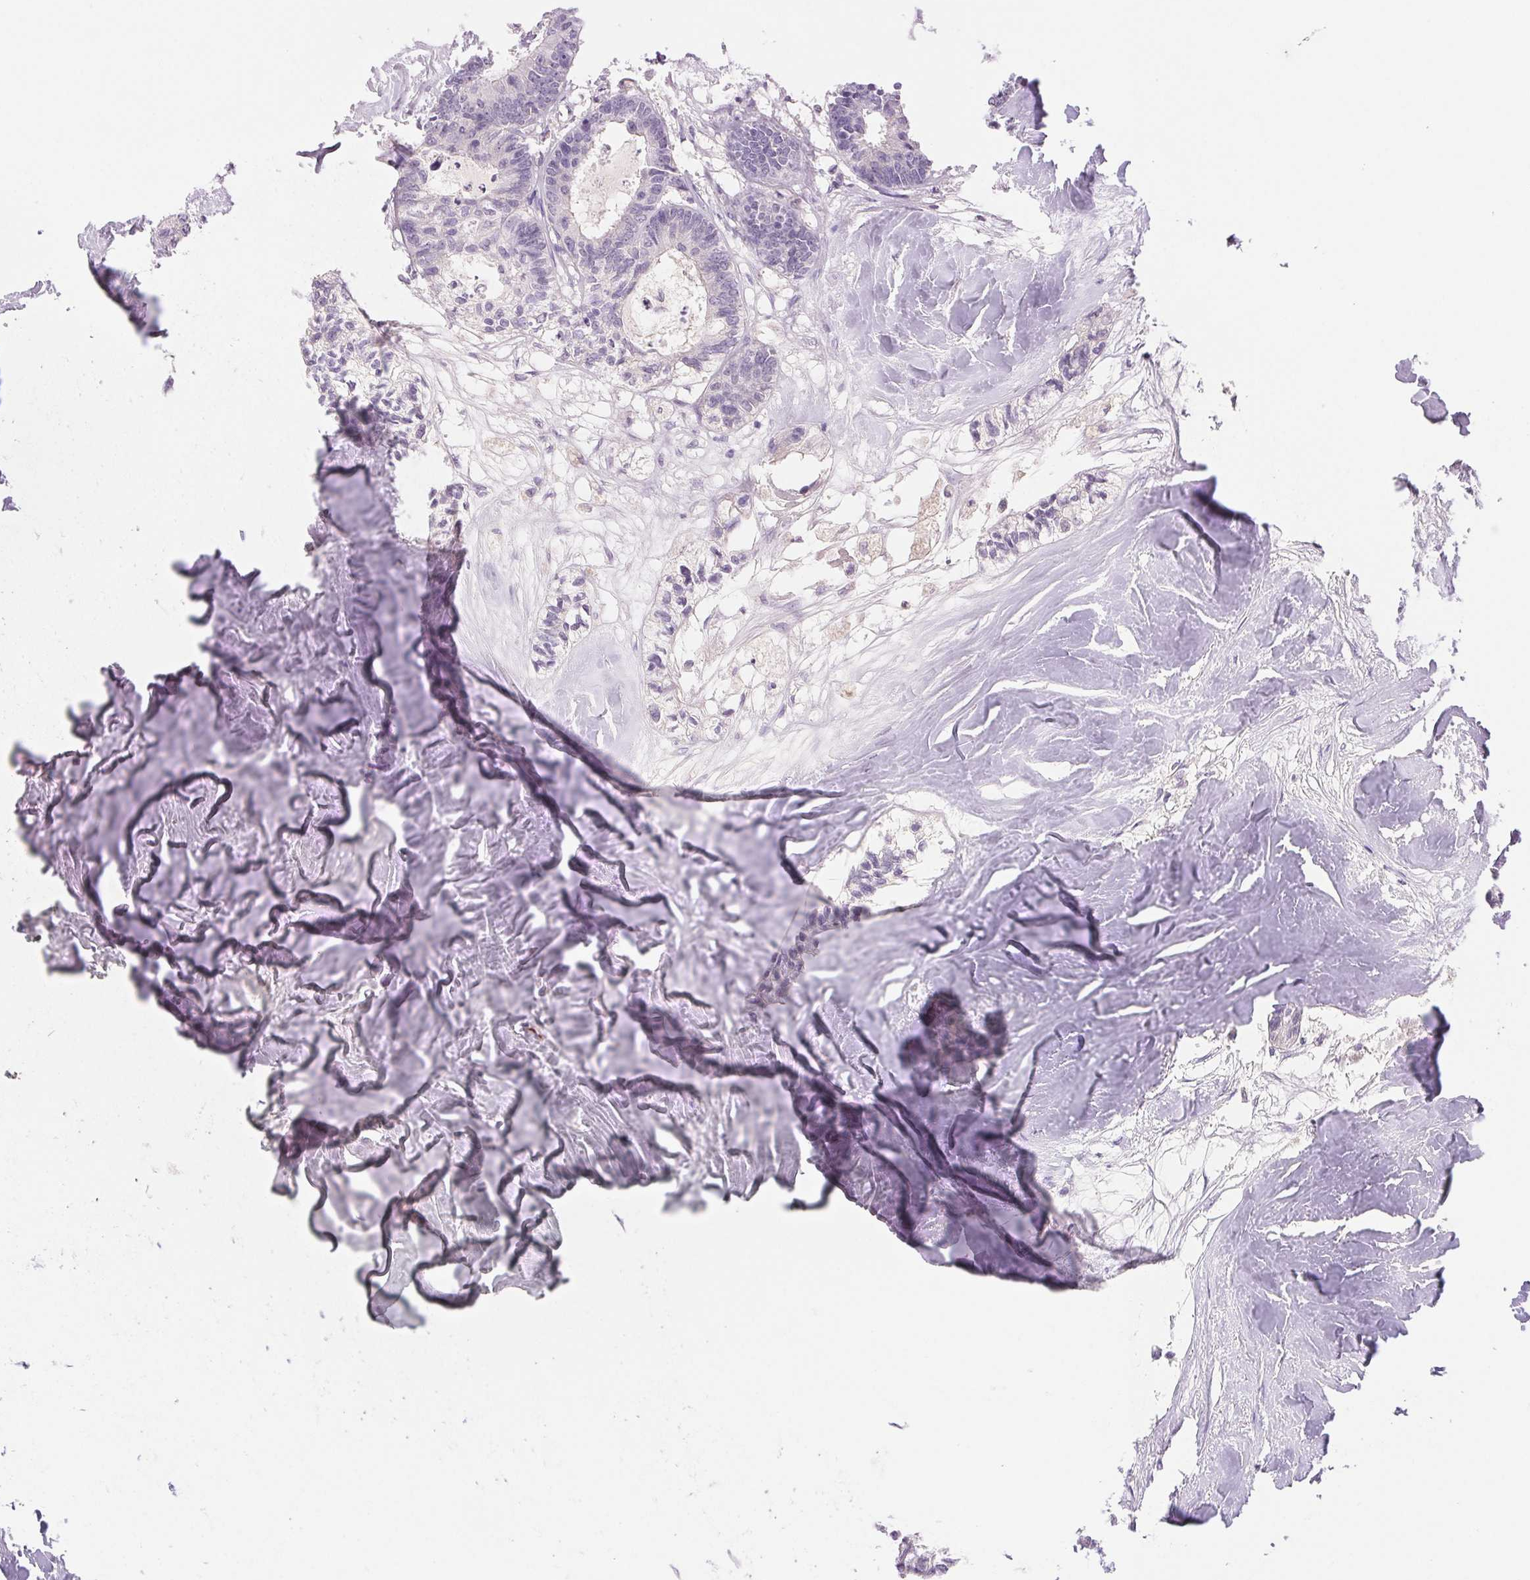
{"staining": {"intensity": "negative", "quantity": "none", "location": "none"}, "tissue": "colorectal cancer", "cell_type": "Tumor cells", "image_type": "cancer", "snomed": [{"axis": "morphology", "description": "Adenocarcinoma, NOS"}, {"axis": "topography", "description": "Colon"}, {"axis": "topography", "description": "Rectum"}], "caption": "A high-resolution image shows IHC staining of colorectal adenocarcinoma, which exhibits no significant staining in tumor cells.", "gene": "IFIT1B", "patient": {"sex": "male", "age": 57}}